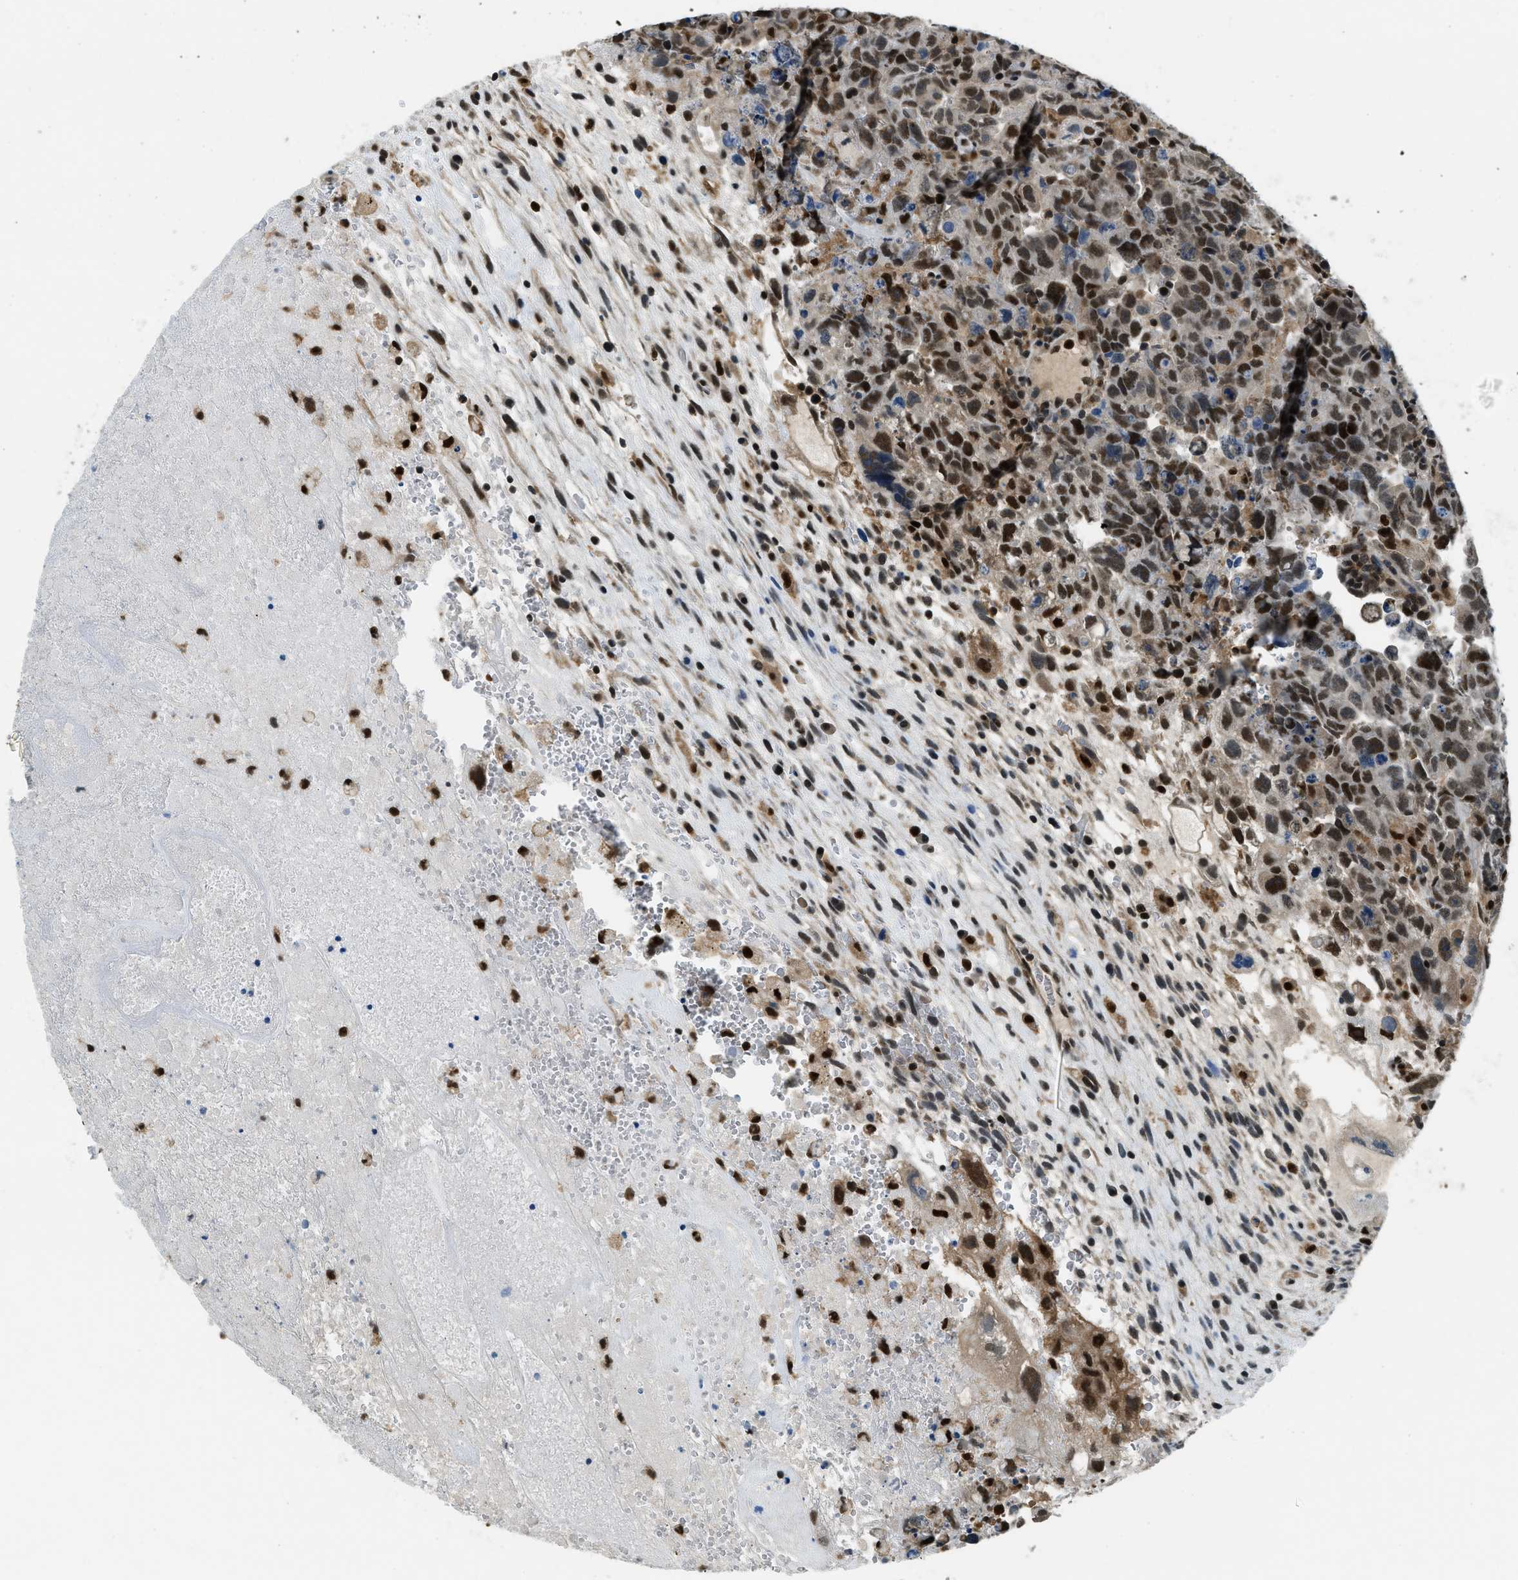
{"staining": {"intensity": "strong", "quantity": ">75%", "location": "nuclear"}, "tissue": "testis cancer", "cell_type": "Tumor cells", "image_type": "cancer", "snomed": [{"axis": "morphology", "description": "Carcinoma, Embryonal, NOS"}, {"axis": "topography", "description": "Testis"}], "caption": "Protein expression by immunohistochemistry (IHC) shows strong nuclear positivity in approximately >75% of tumor cells in testis cancer.", "gene": "OGFR", "patient": {"sex": "male", "age": 28}}